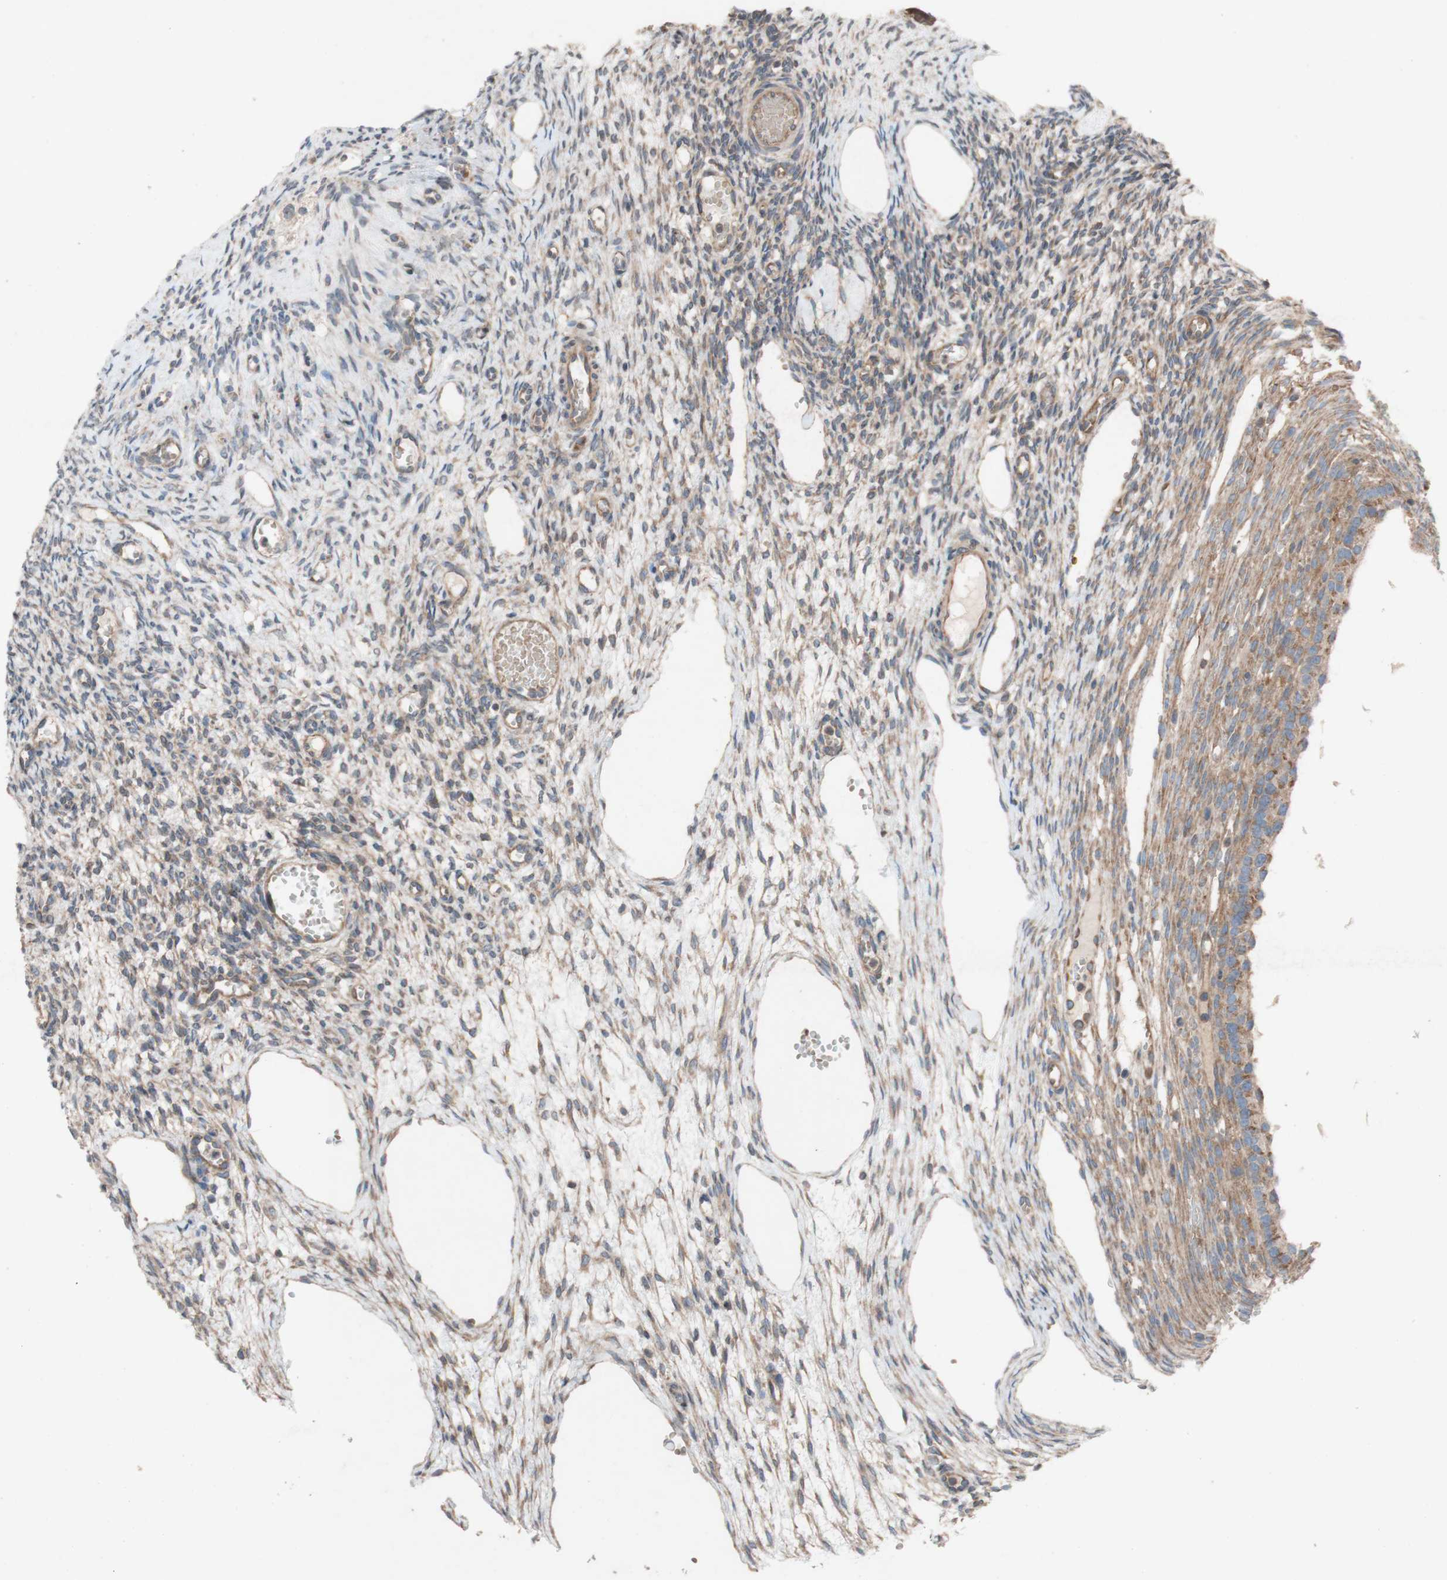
{"staining": {"intensity": "moderate", "quantity": ">75%", "location": "cytoplasmic/membranous"}, "tissue": "ovary", "cell_type": "Follicle cells", "image_type": "normal", "snomed": [{"axis": "morphology", "description": "Normal tissue, NOS"}, {"axis": "topography", "description": "Ovary"}], "caption": "Protein staining of unremarkable ovary demonstrates moderate cytoplasmic/membranous positivity in about >75% of follicle cells. (DAB IHC with brightfield microscopy, high magnification).", "gene": "TST", "patient": {"sex": "female", "age": 33}}